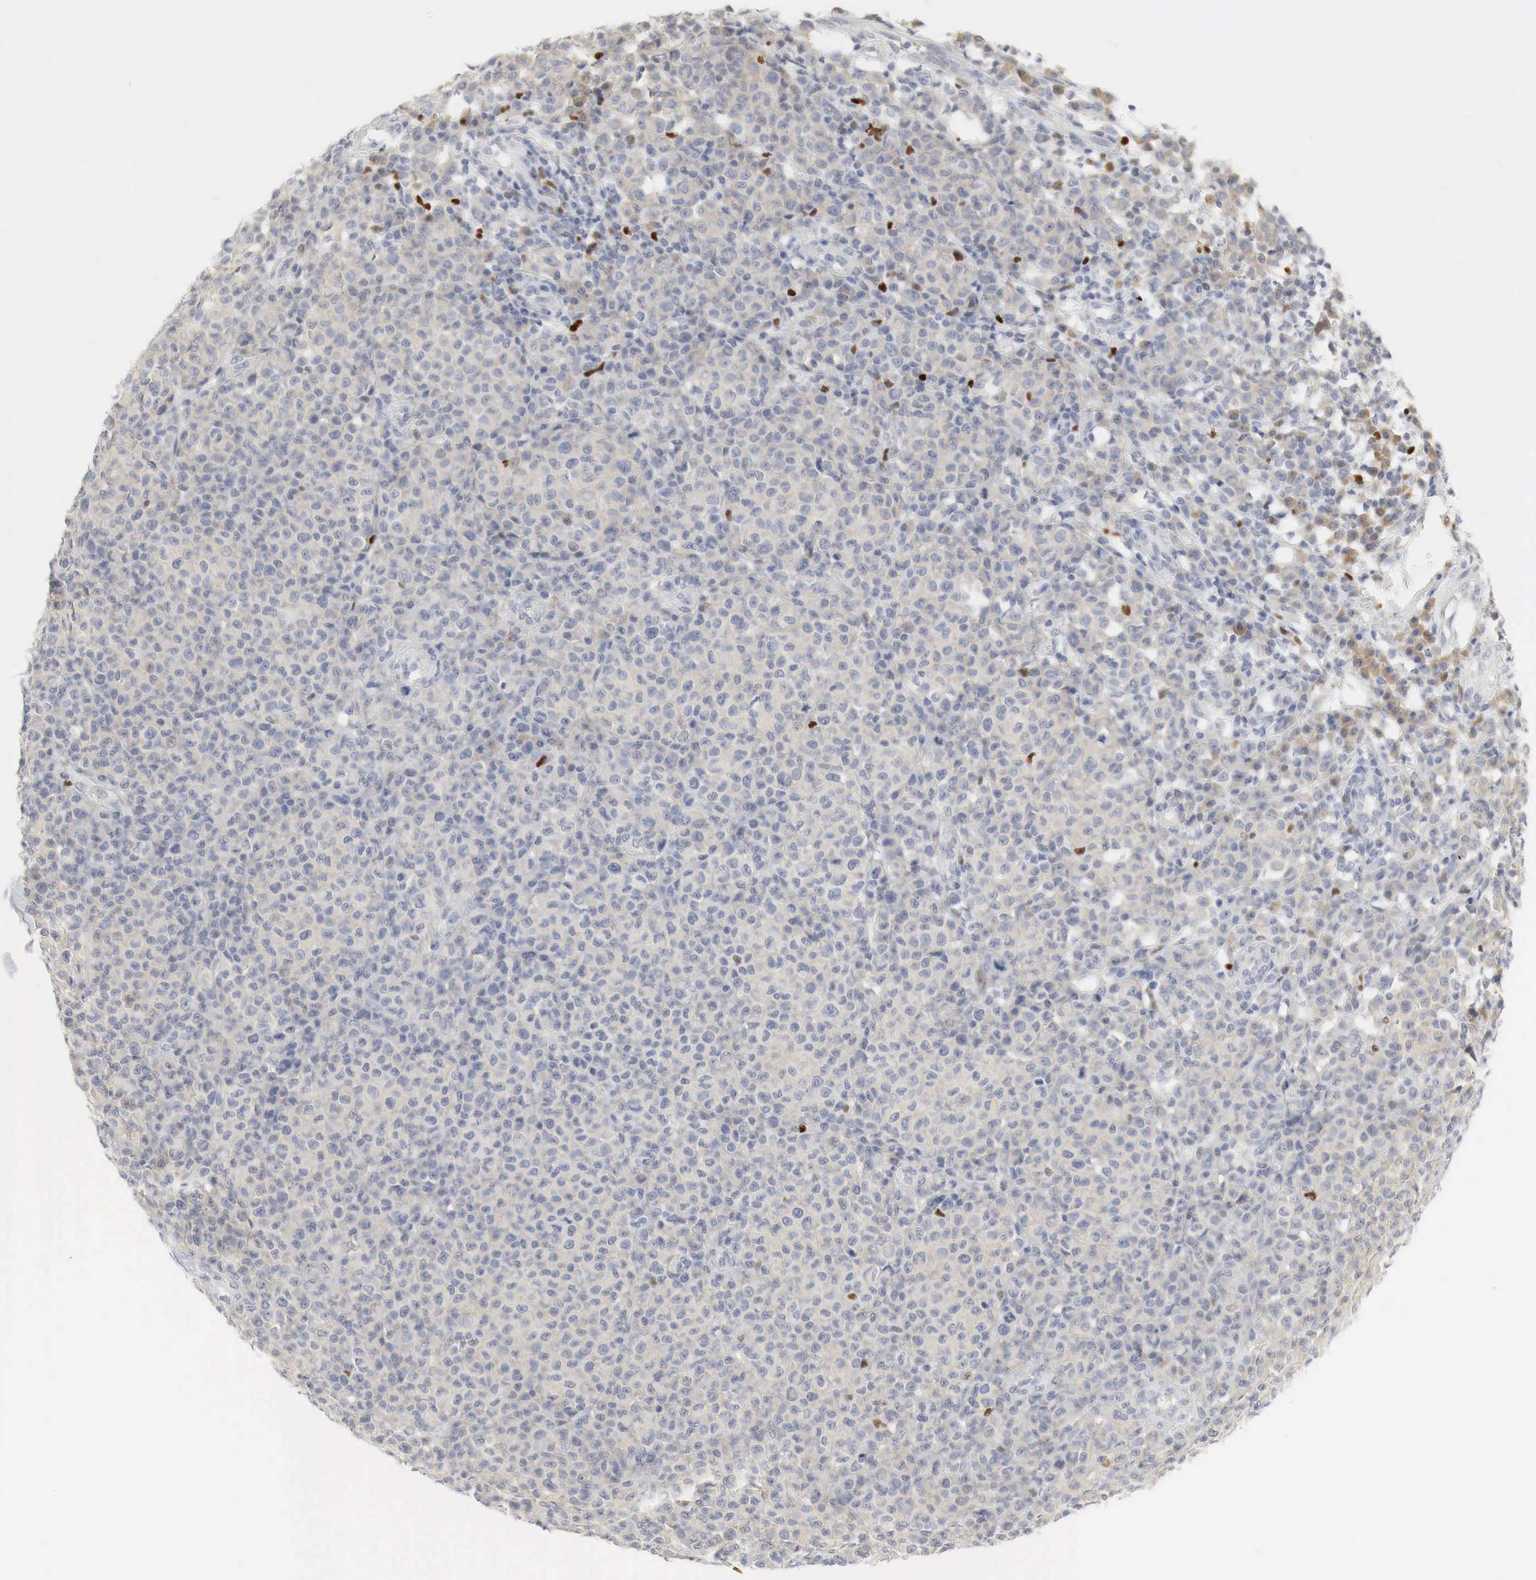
{"staining": {"intensity": "weak", "quantity": "<25%", "location": "cytoplasmic/membranous"}, "tissue": "melanoma", "cell_type": "Tumor cells", "image_type": "cancer", "snomed": [{"axis": "morphology", "description": "Malignant melanoma, Metastatic site"}, {"axis": "topography", "description": "Skin"}], "caption": "A high-resolution histopathology image shows immunohistochemistry staining of melanoma, which demonstrates no significant expression in tumor cells.", "gene": "TP63", "patient": {"sex": "male", "age": 32}}